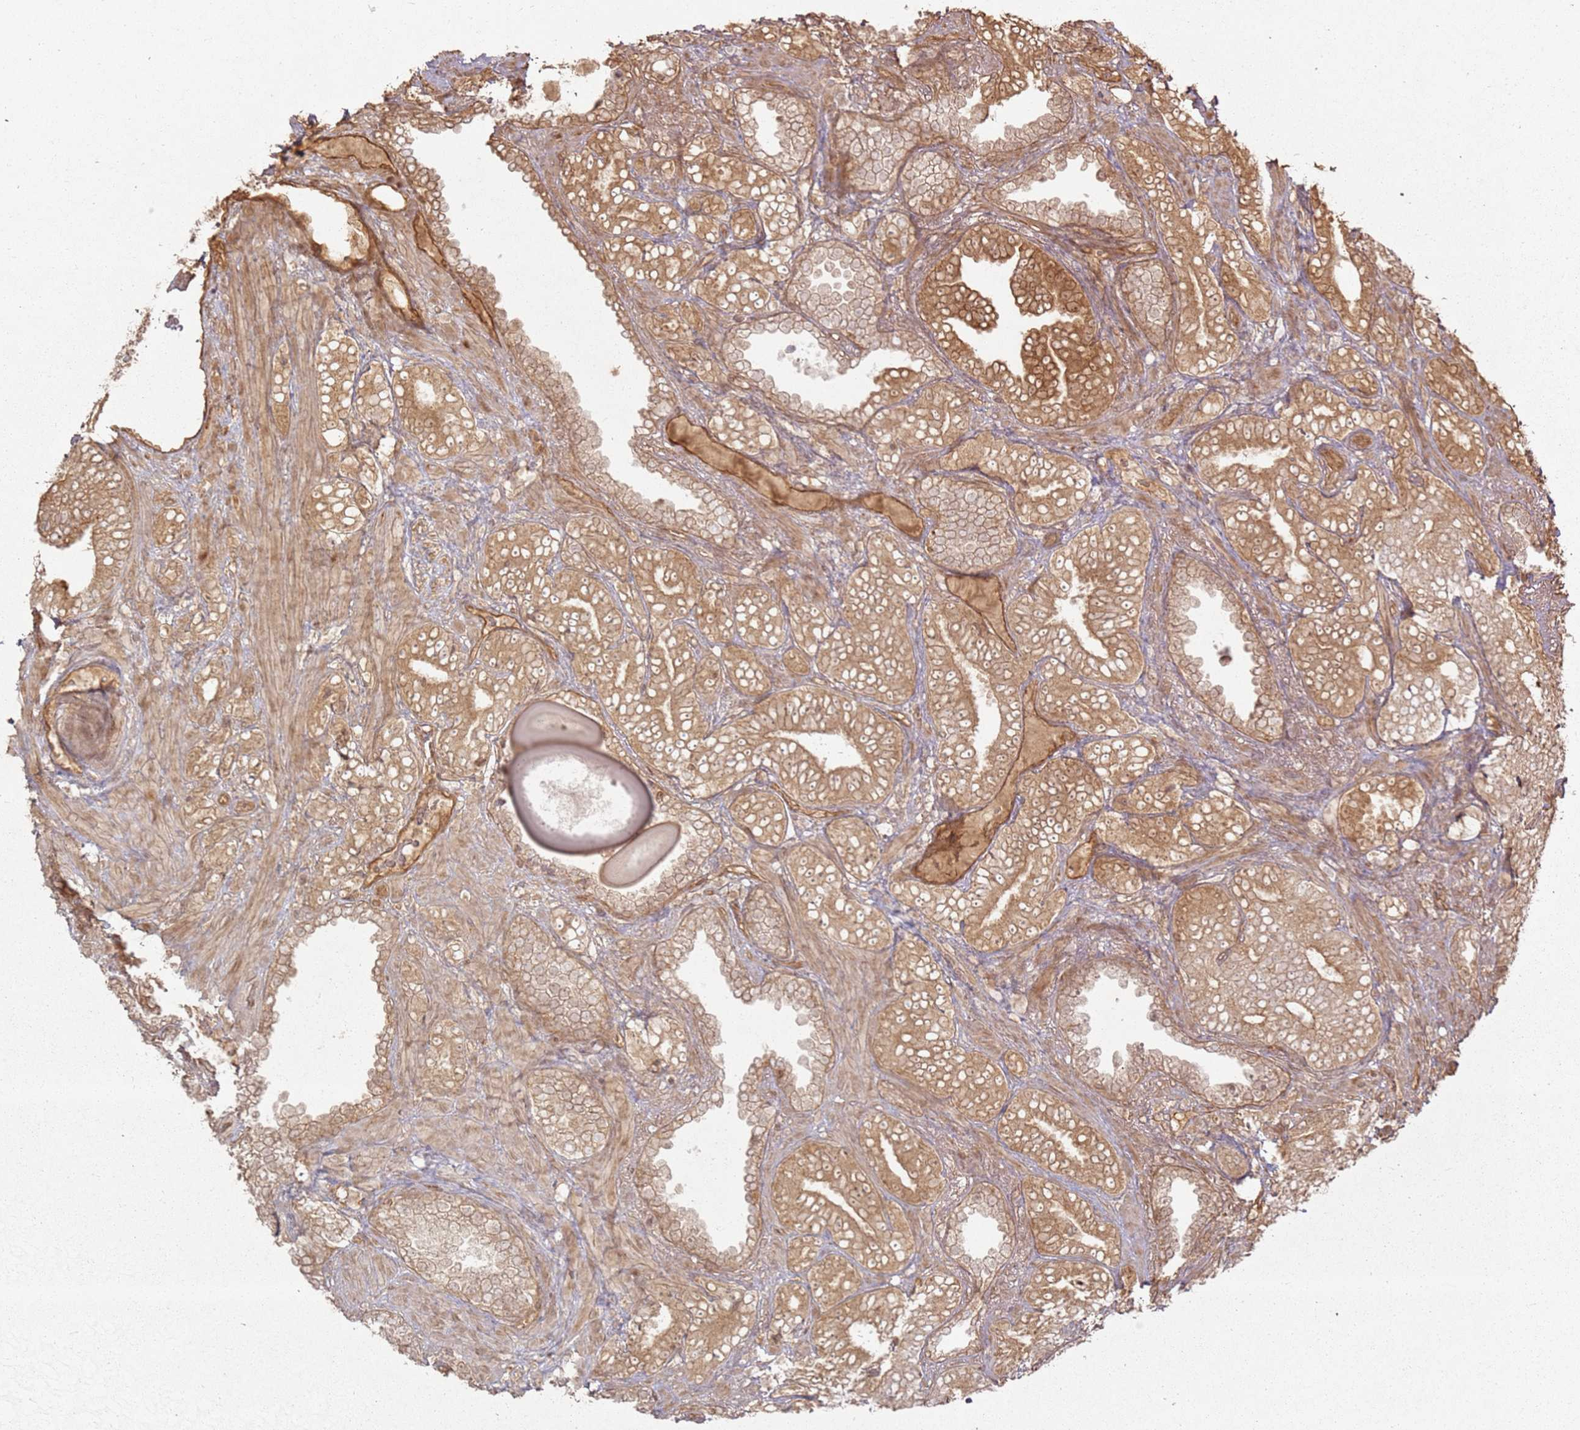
{"staining": {"intensity": "moderate", "quantity": ">75%", "location": "cytoplasmic/membranous"}, "tissue": "prostate cancer", "cell_type": "Tumor cells", "image_type": "cancer", "snomed": [{"axis": "morphology", "description": "Adenocarcinoma, High grade"}, {"axis": "topography", "description": "Prostate and seminal vesicle, NOS"}], "caption": "Human high-grade adenocarcinoma (prostate) stained for a protein (brown) shows moderate cytoplasmic/membranous positive positivity in about >75% of tumor cells.", "gene": "ZNF776", "patient": {"sex": "male", "age": 67}}